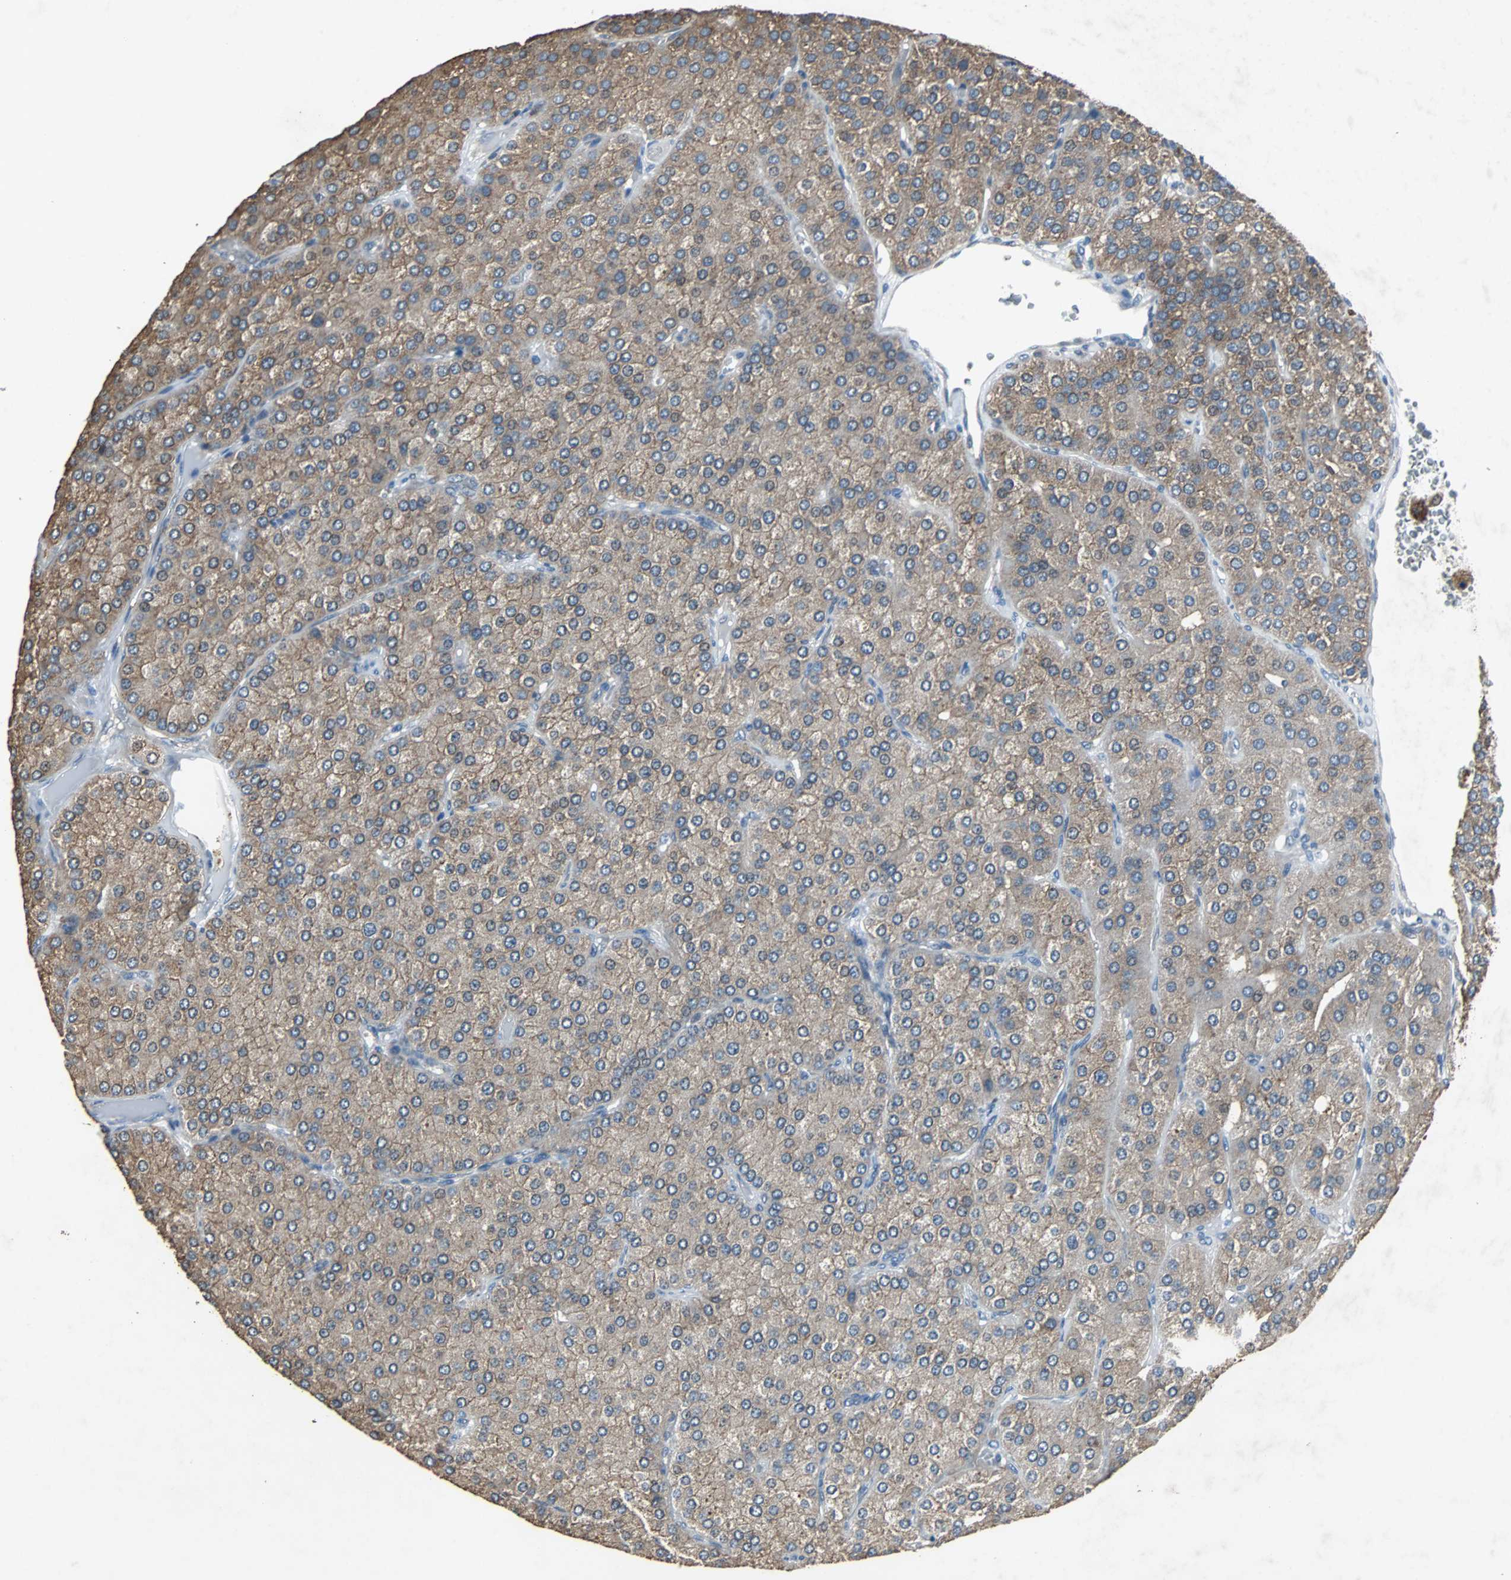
{"staining": {"intensity": "moderate", "quantity": ">75%", "location": "cytoplasmic/membranous"}, "tissue": "parathyroid gland", "cell_type": "Glandular cells", "image_type": "normal", "snomed": [{"axis": "morphology", "description": "Normal tissue, NOS"}, {"axis": "morphology", "description": "Adenoma, NOS"}, {"axis": "topography", "description": "Parathyroid gland"}], "caption": "IHC histopathology image of normal parathyroid gland: human parathyroid gland stained using IHC demonstrates medium levels of moderate protein expression localized specifically in the cytoplasmic/membranous of glandular cells, appearing as a cytoplasmic/membranous brown color.", "gene": "SOS1", "patient": {"sex": "female", "age": 86}}